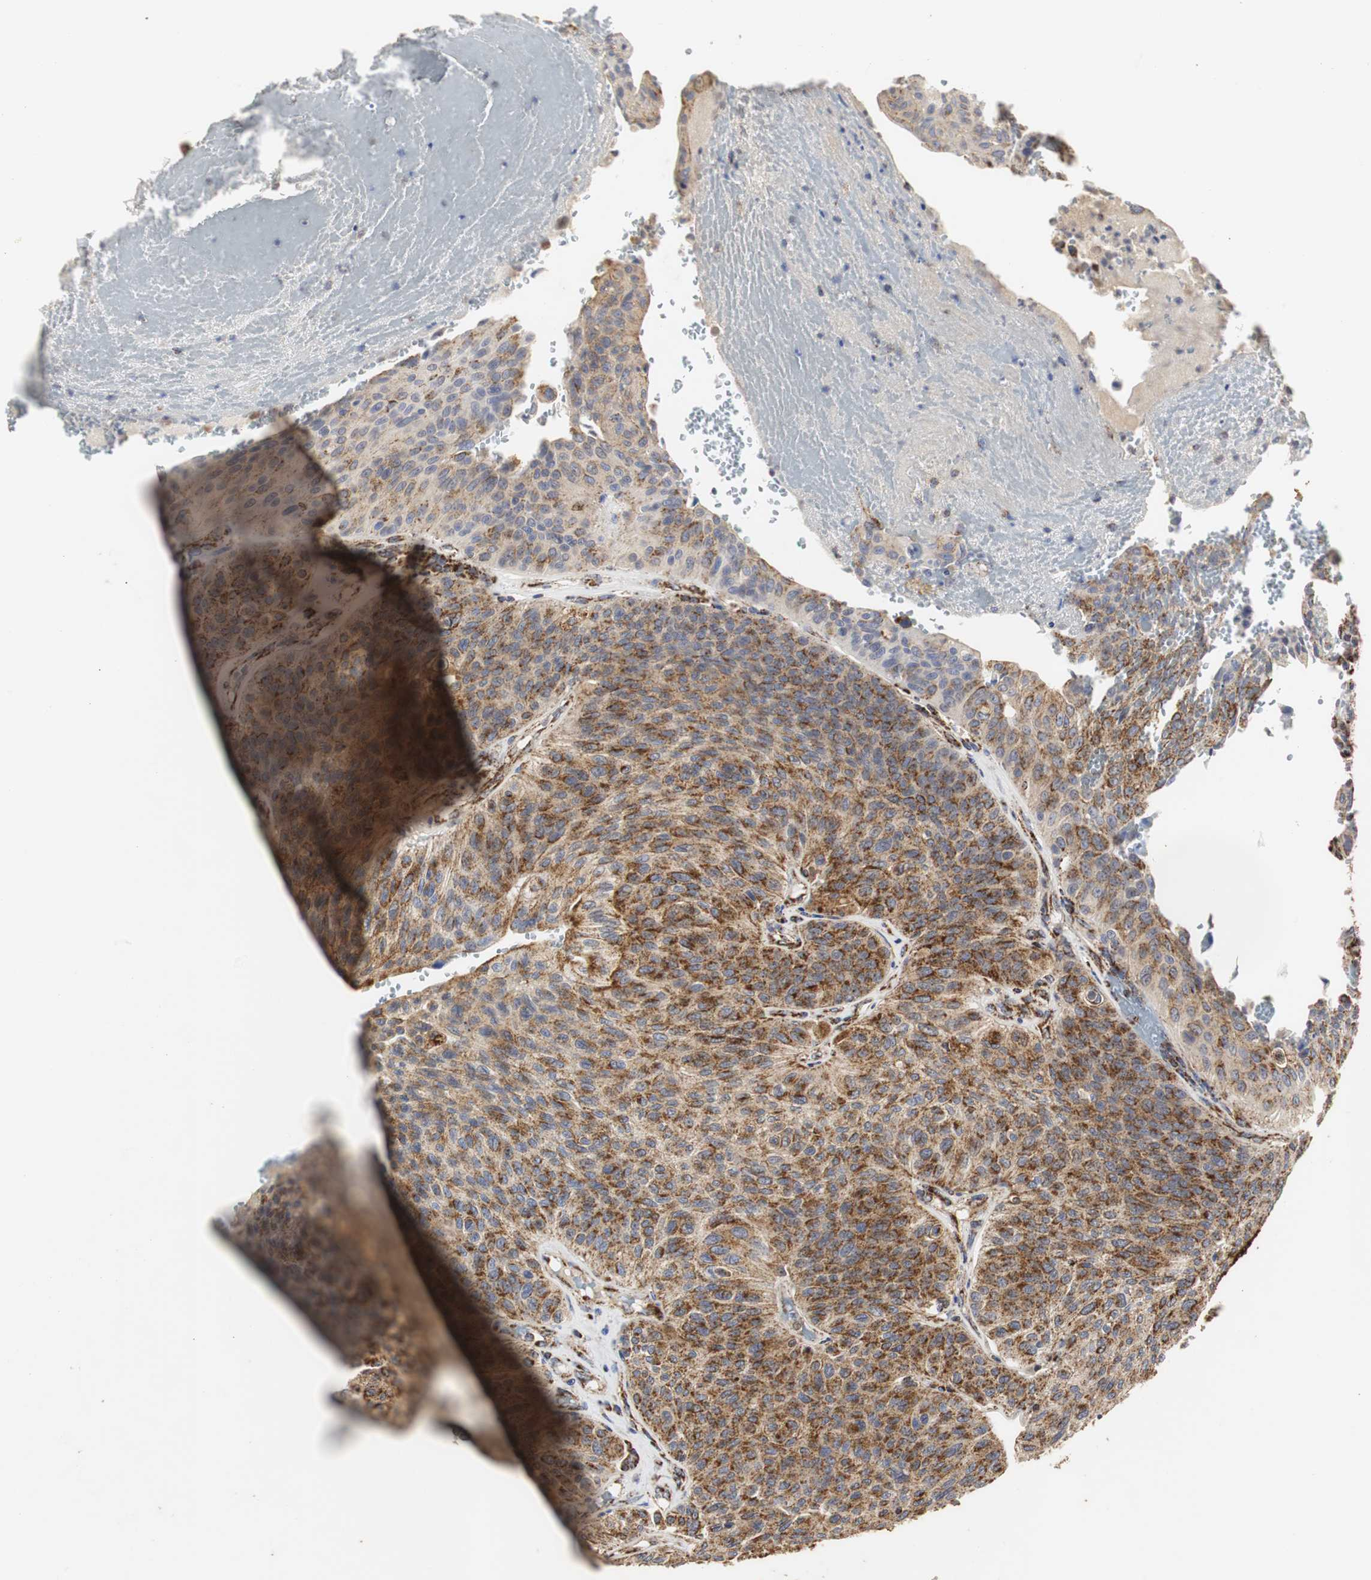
{"staining": {"intensity": "moderate", "quantity": ">75%", "location": "cytoplasmic/membranous"}, "tissue": "urothelial cancer", "cell_type": "Tumor cells", "image_type": "cancer", "snomed": [{"axis": "morphology", "description": "Urothelial carcinoma, High grade"}, {"axis": "topography", "description": "Urinary bladder"}], "caption": "Brown immunohistochemical staining in high-grade urothelial carcinoma displays moderate cytoplasmic/membranous positivity in about >75% of tumor cells. (DAB IHC with brightfield microscopy, high magnification).", "gene": "HSD17B10", "patient": {"sex": "male", "age": 66}}